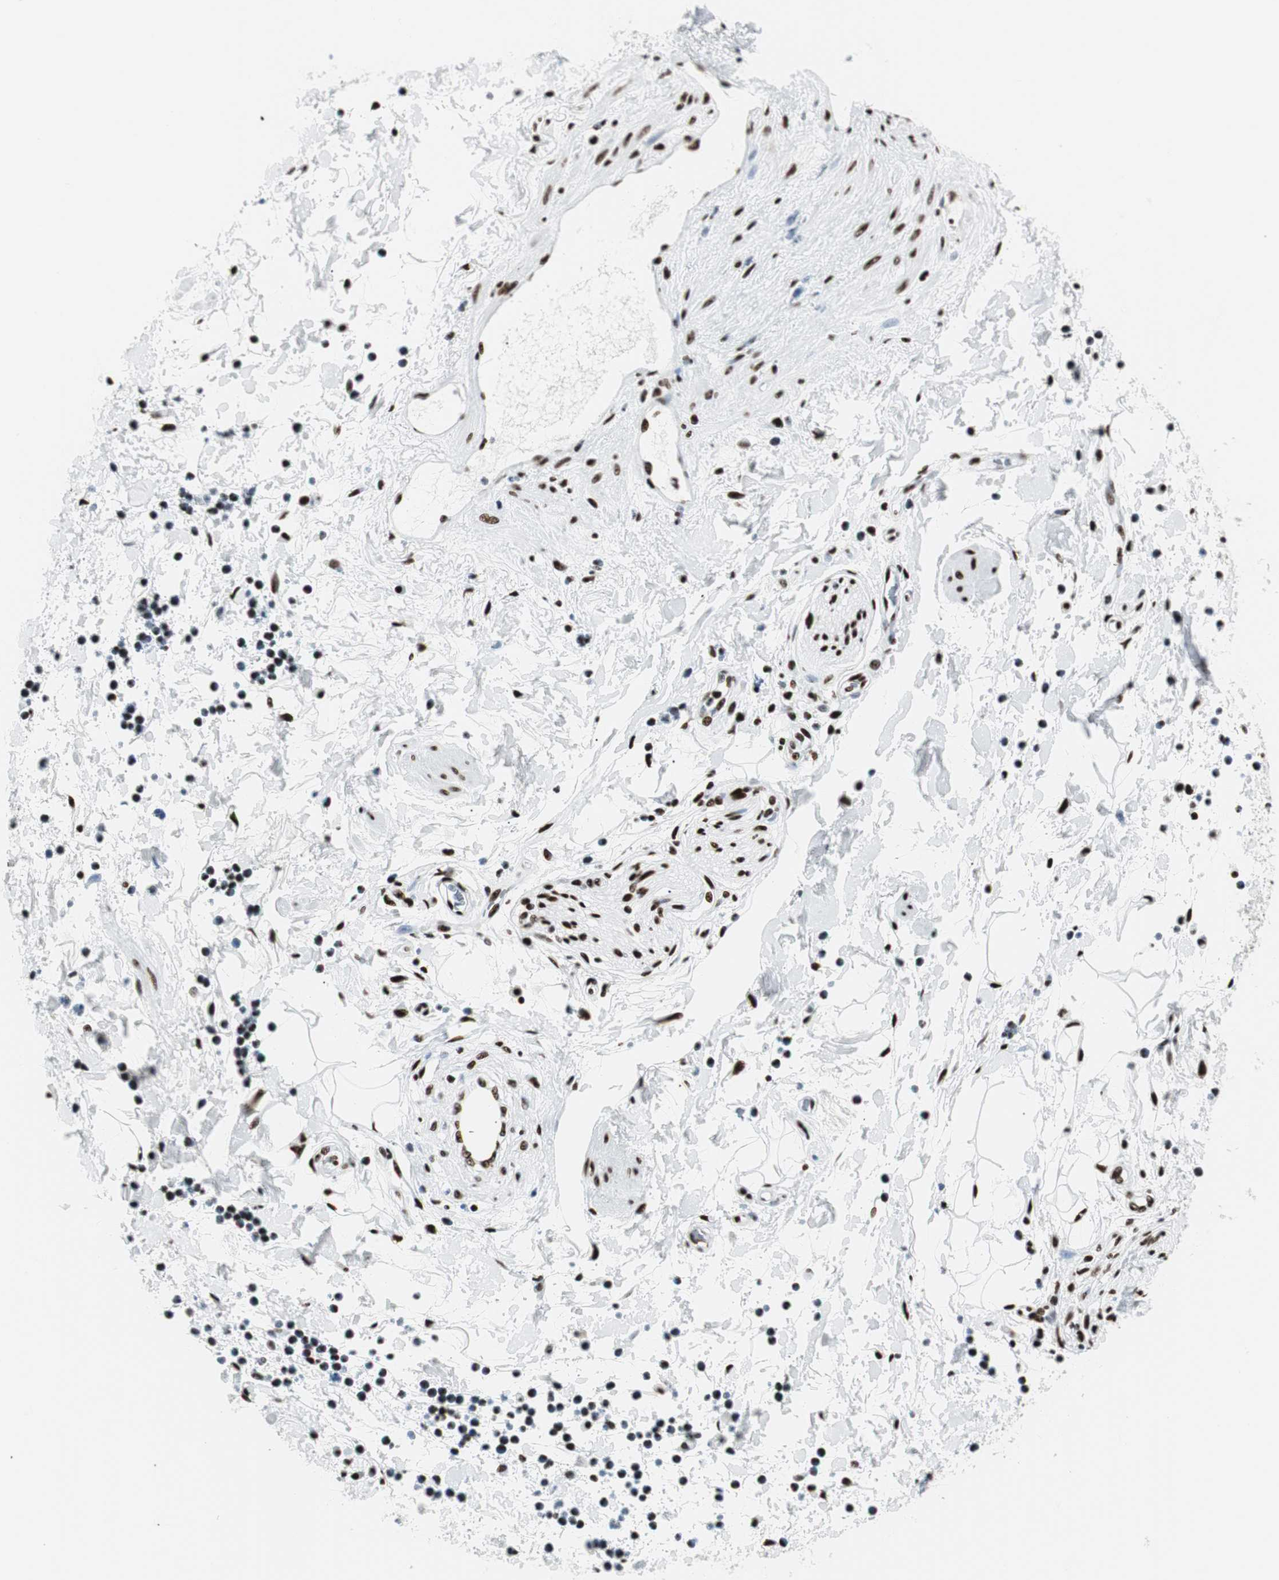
{"staining": {"intensity": "strong", "quantity": ">75%", "location": "nuclear"}, "tissue": "adipose tissue", "cell_type": "Adipocytes", "image_type": "normal", "snomed": [{"axis": "morphology", "description": "Normal tissue, NOS"}, {"axis": "topography", "description": "Soft tissue"}, {"axis": "topography", "description": "Peripheral nerve tissue"}], "caption": "Immunohistochemical staining of benign human adipose tissue demonstrates high levels of strong nuclear positivity in about >75% of adipocytes.", "gene": "NCL", "patient": {"sex": "female", "age": 71}}